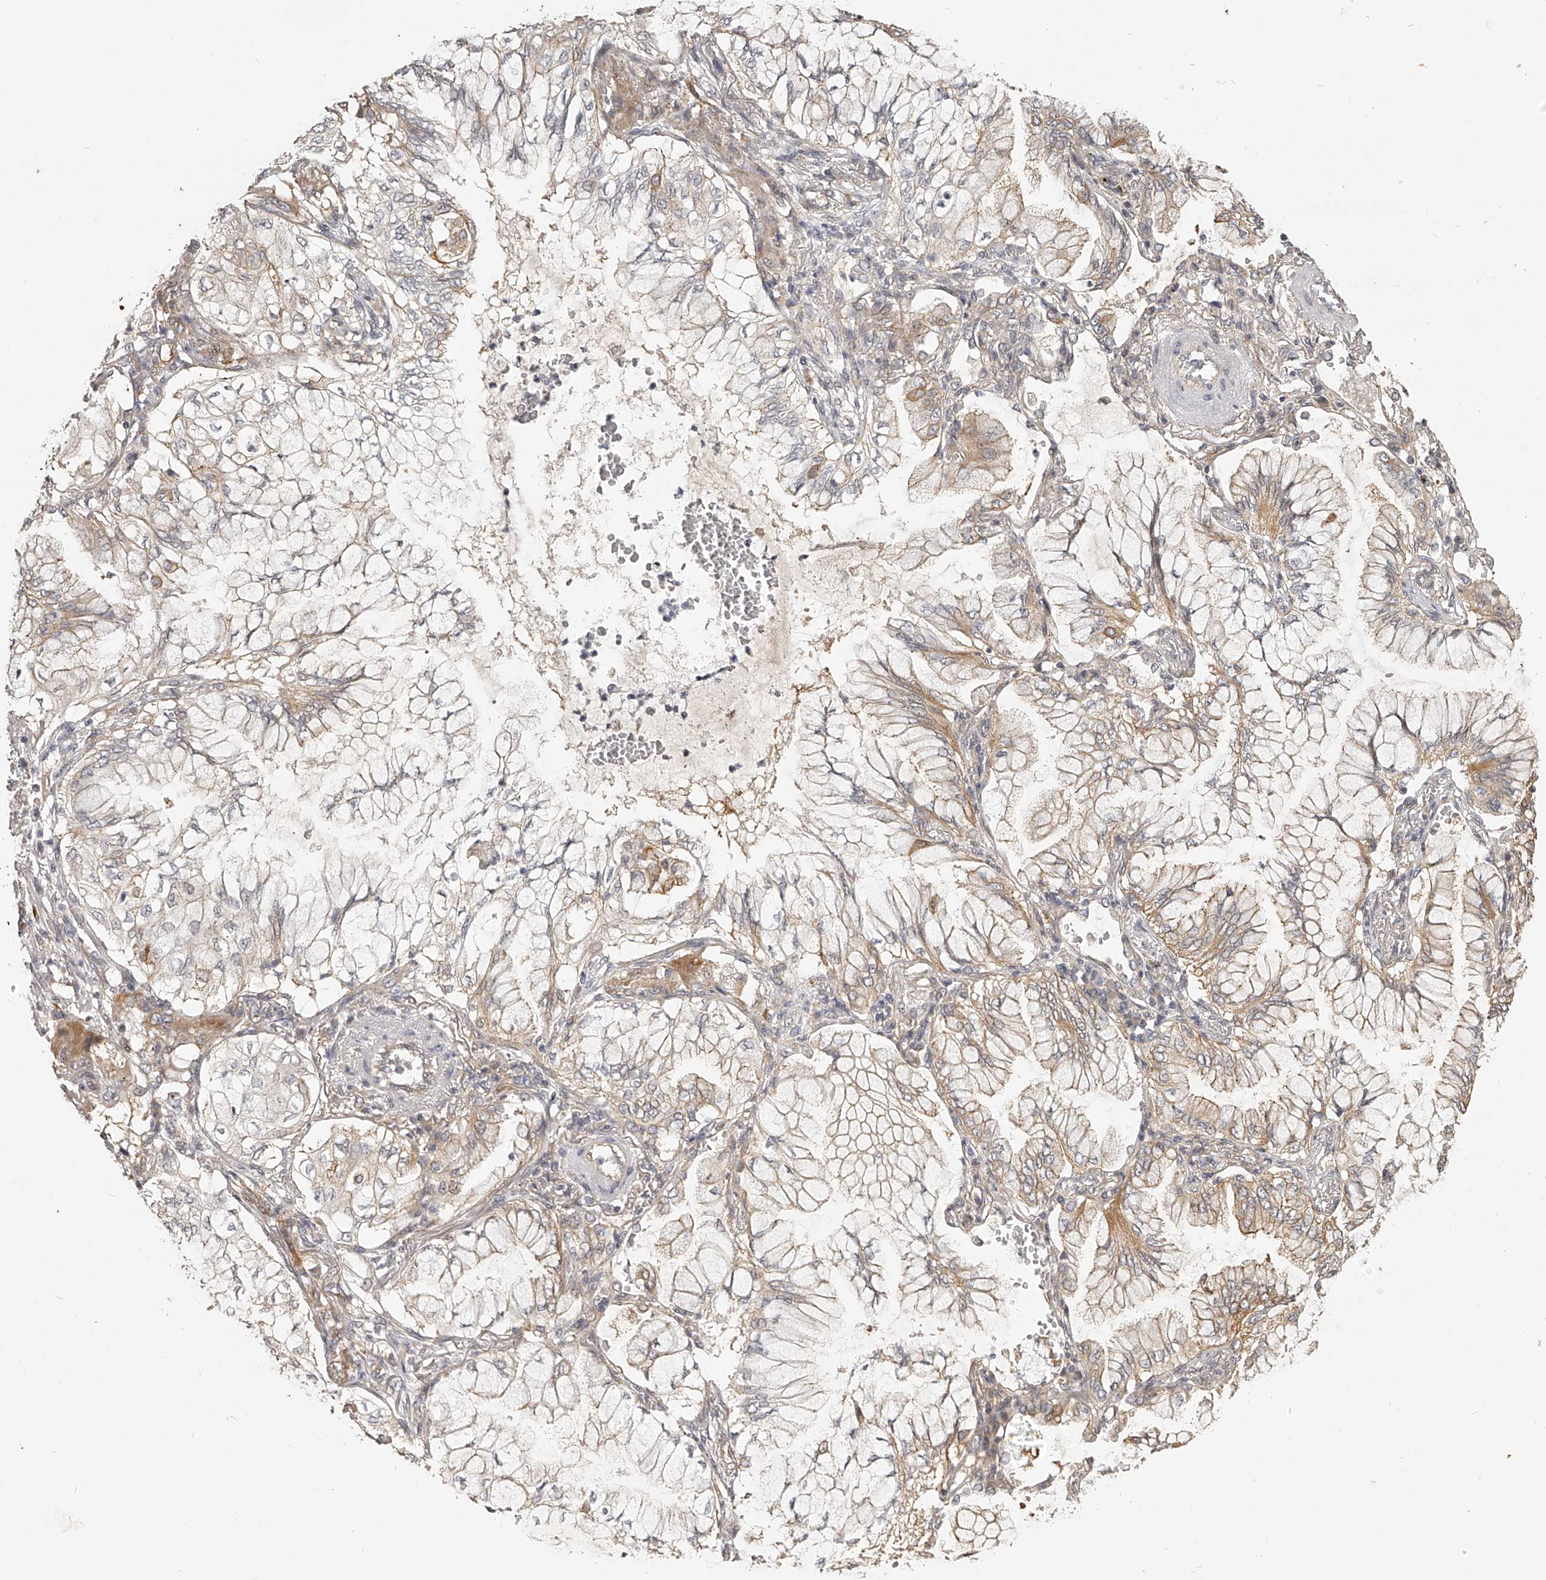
{"staining": {"intensity": "weak", "quantity": "<25%", "location": "cytoplasmic/membranous"}, "tissue": "lung cancer", "cell_type": "Tumor cells", "image_type": "cancer", "snomed": [{"axis": "morphology", "description": "Adenocarcinoma, NOS"}, {"axis": "topography", "description": "Lung"}], "caption": "Lung cancer (adenocarcinoma) stained for a protein using immunohistochemistry reveals no positivity tumor cells.", "gene": "ZNF582", "patient": {"sex": "female", "age": 70}}